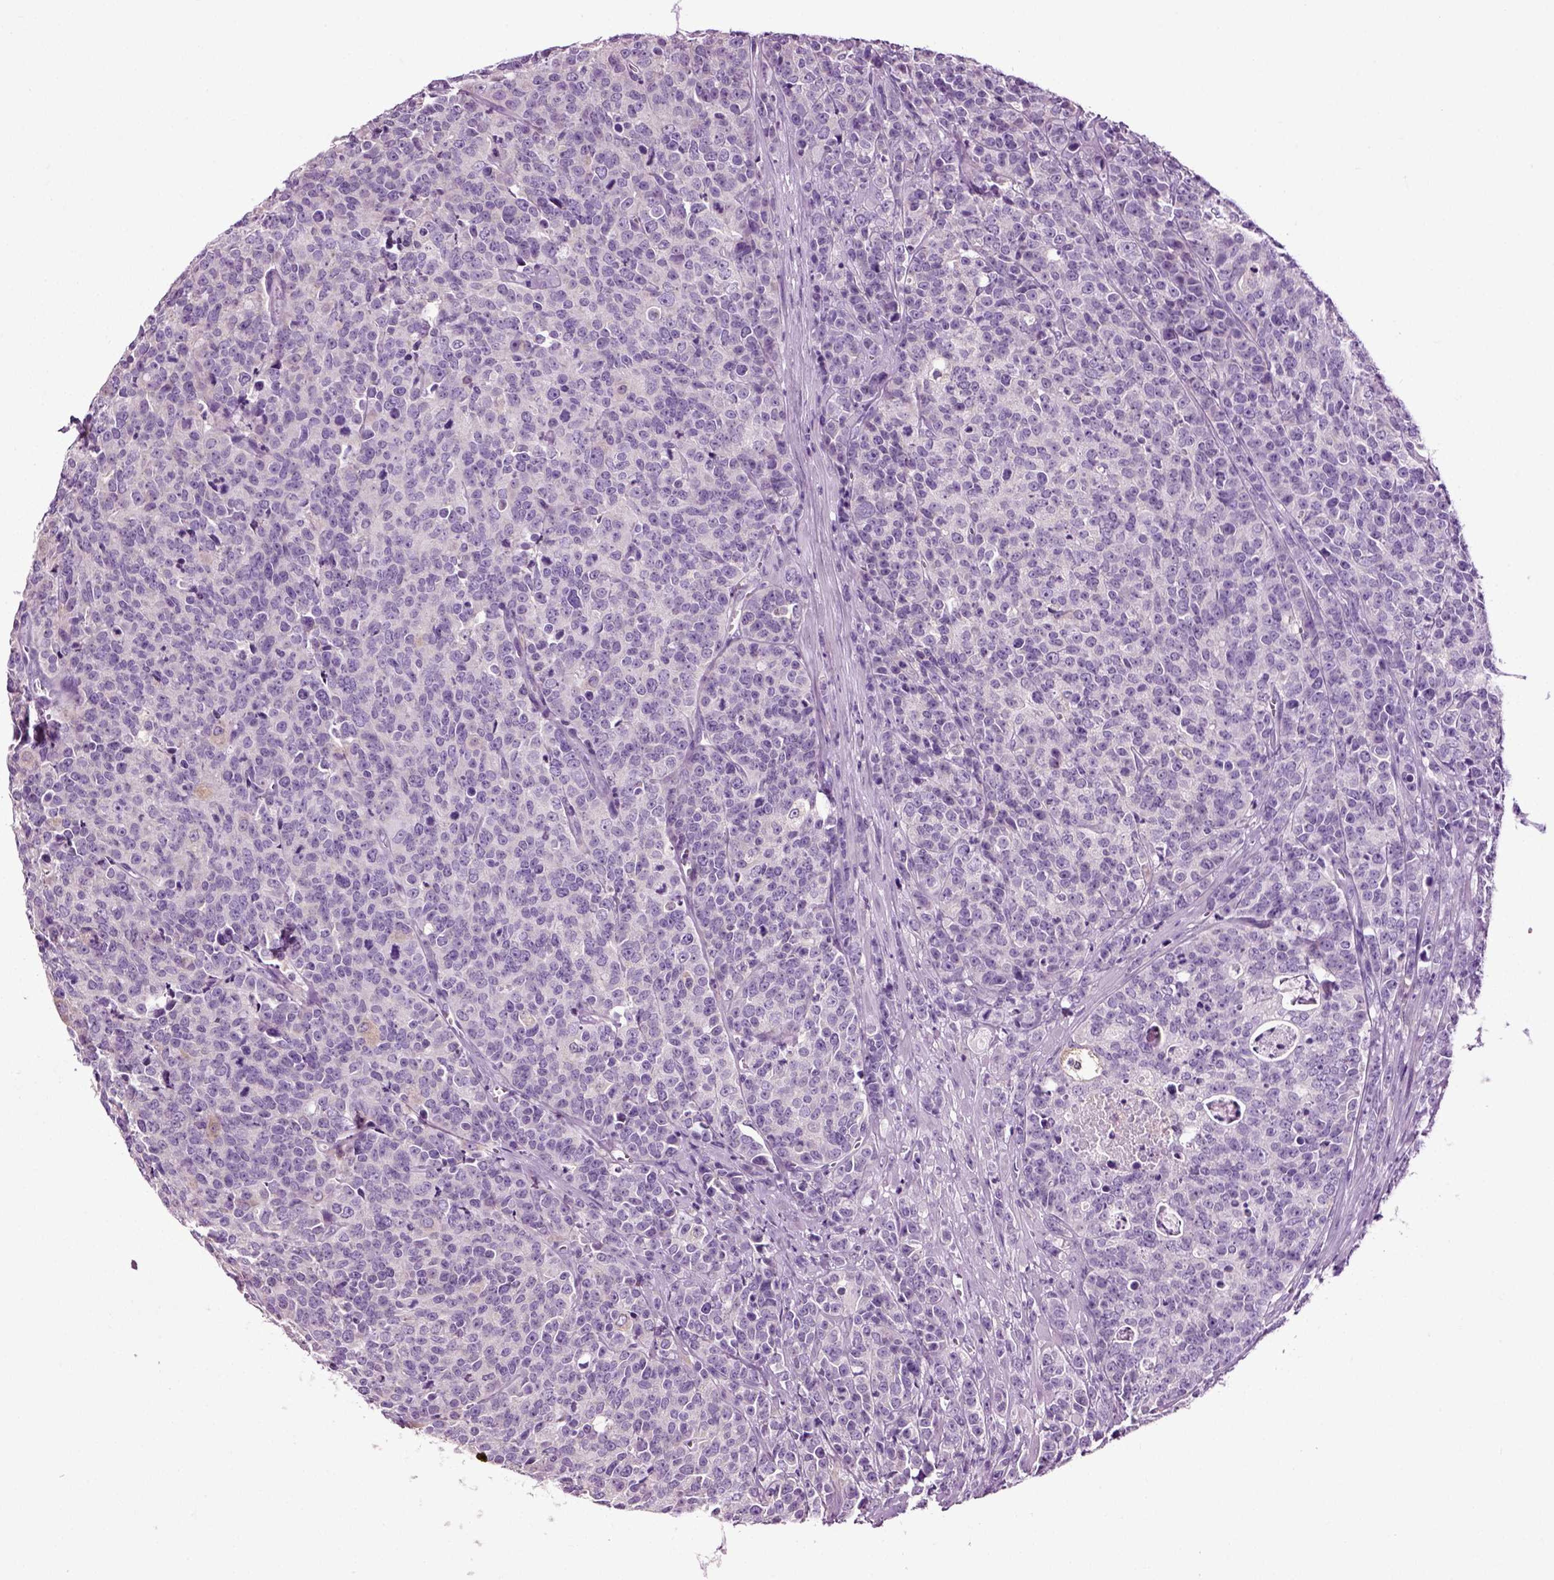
{"staining": {"intensity": "negative", "quantity": "none", "location": "none"}, "tissue": "prostate cancer", "cell_type": "Tumor cells", "image_type": "cancer", "snomed": [{"axis": "morphology", "description": "Adenocarcinoma, NOS"}, {"axis": "topography", "description": "Prostate"}], "caption": "High magnification brightfield microscopy of adenocarcinoma (prostate) stained with DAB (3,3'-diaminobenzidine) (brown) and counterstained with hematoxylin (blue): tumor cells show no significant staining. Brightfield microscopy of immunohistochemistry stained with DAB (brown) and hematoxylin (blue), captured at high magnification.", "gene": "DNAH10", "patient": {"sex": "male", "age": 67}}